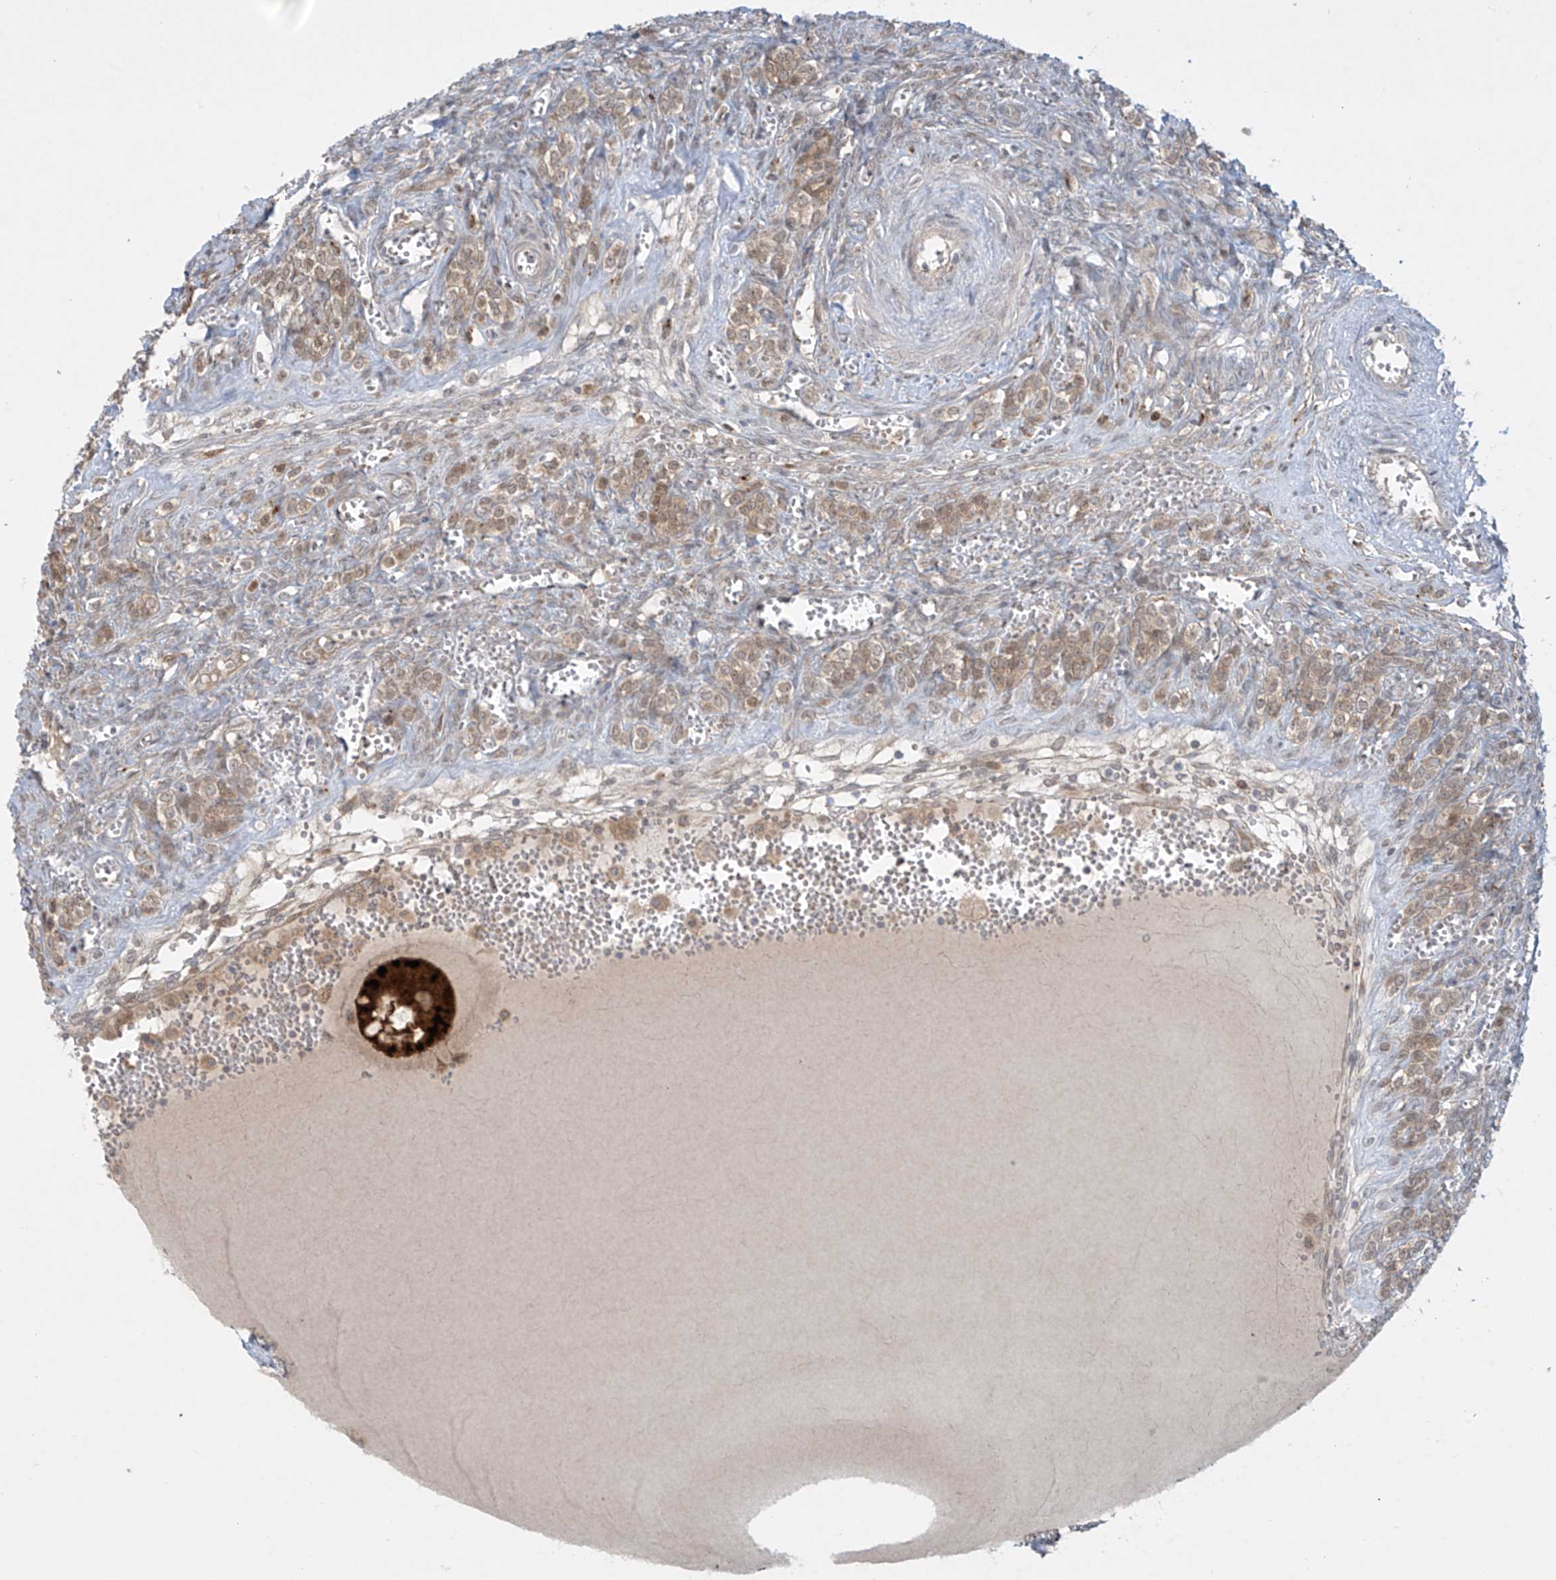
{"staining": {"intensity": "weak", "quantity": "25%-75%", "location": "cytoplasmic/membranous,nuclear"}, "tissue": "ovary", "cell_type": "Ovarian stroma cells", "image_type": "normal", "snomed": [{"axis": "morphology", "description": "Normal tissue, NOS"}, {"axis": "topography", "description": "Ovary"}], "caption": "Protein analysis of benign ovary reveals weak cytoplasmic/membranous,nuclear expression in approximately 25%-75% of ovarian stroma cells.", "gene": "PPAT", "patient": {"sex": "female", "age": 41}}